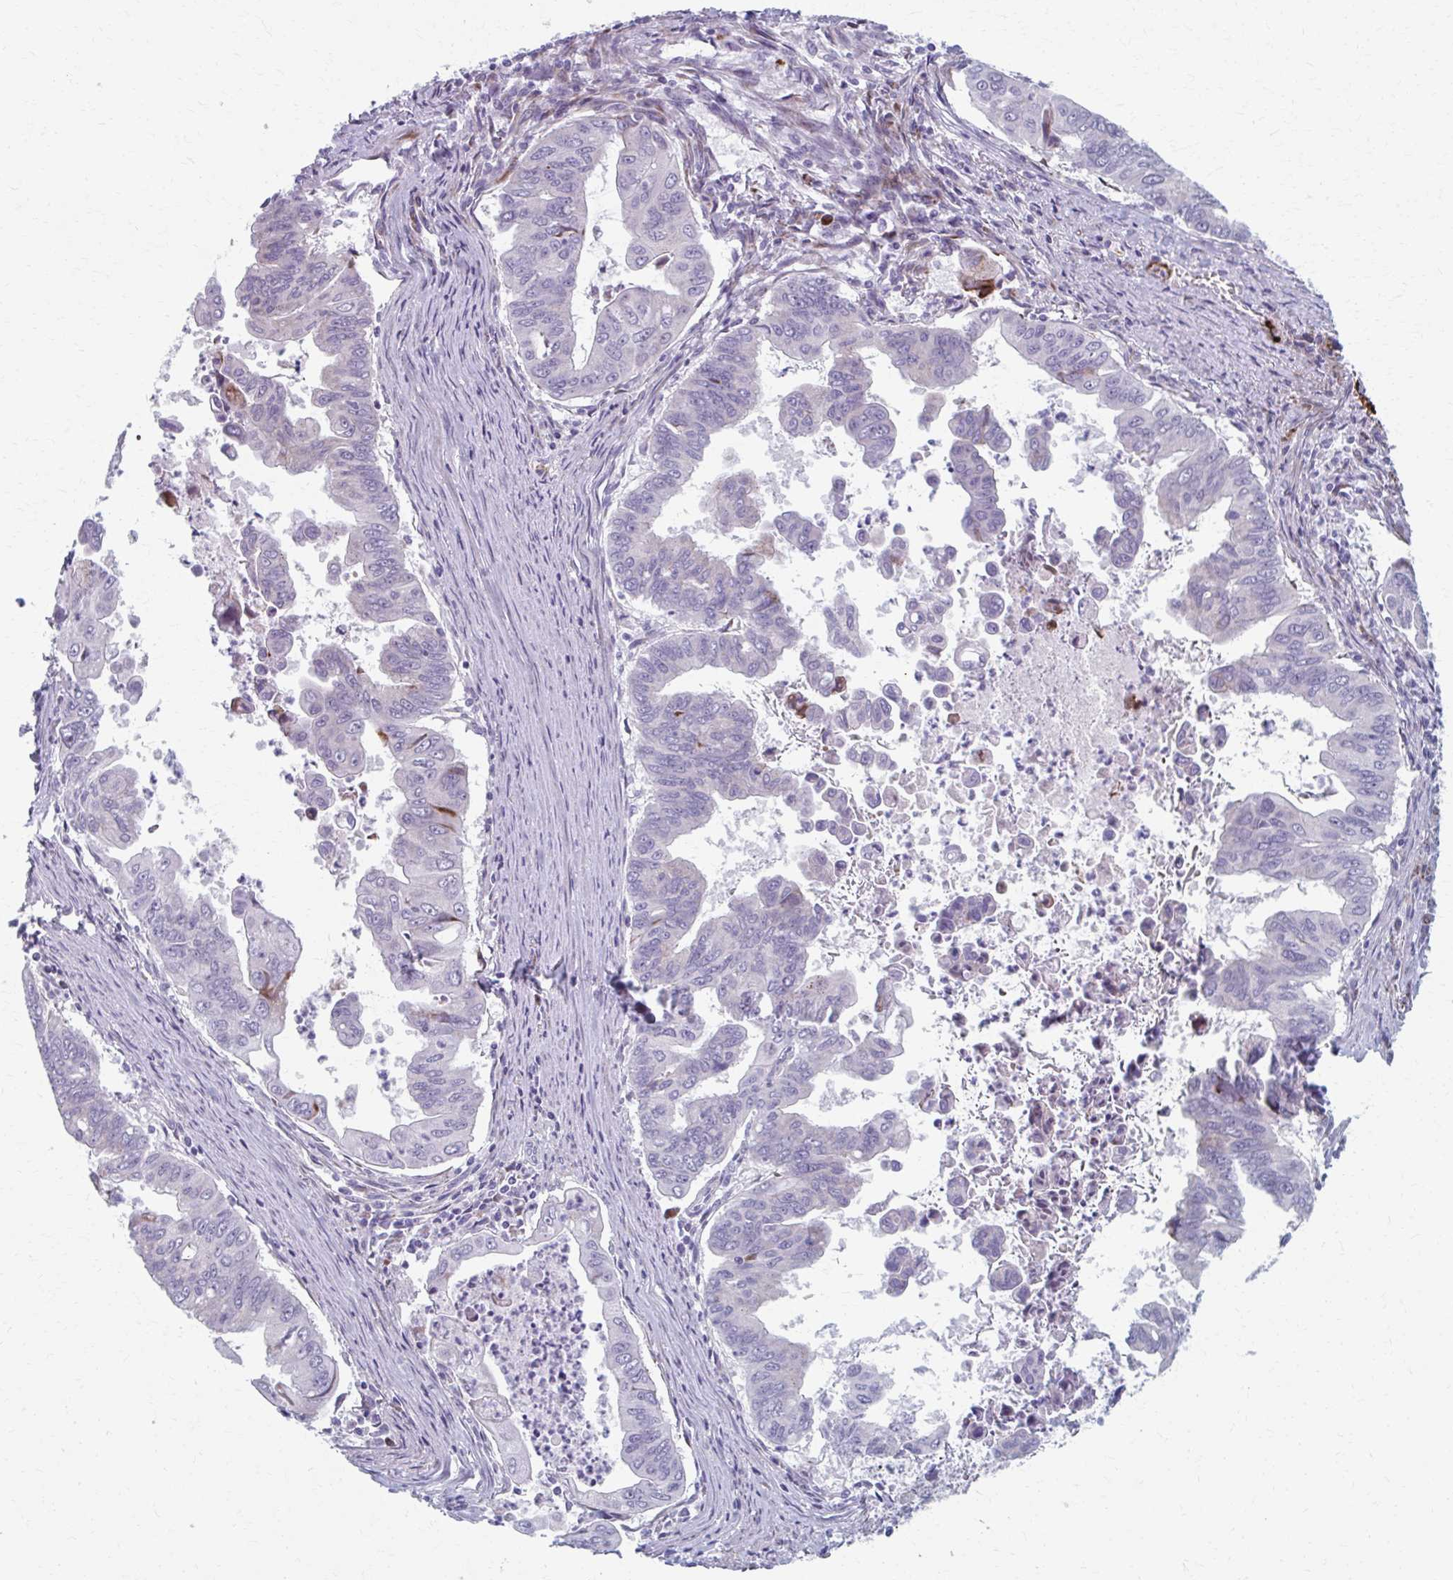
{"staining": {"intensity": "negative", "quantity": "none", "location": "none"}, "tissue": "stomach cancer", "cell_type": "Tumor cells", "image_type": "cancer", "snomed": [{"axis": "morphology", "description": "Adenocarcinoma, NOS"}, {"axis": "topography", "description": "Stomach, upper"}], "caption": "High power microscopy photomicrograph of an immunohistochemistry photomicrograph of adenocarcinoma (stomach), revealing no significant positivity in tumor cells. (Brightfield microscopy of DAB IHC at high magnification).", "gene": "OLFM2", "patient": {"sex": "male", "age": 80}}